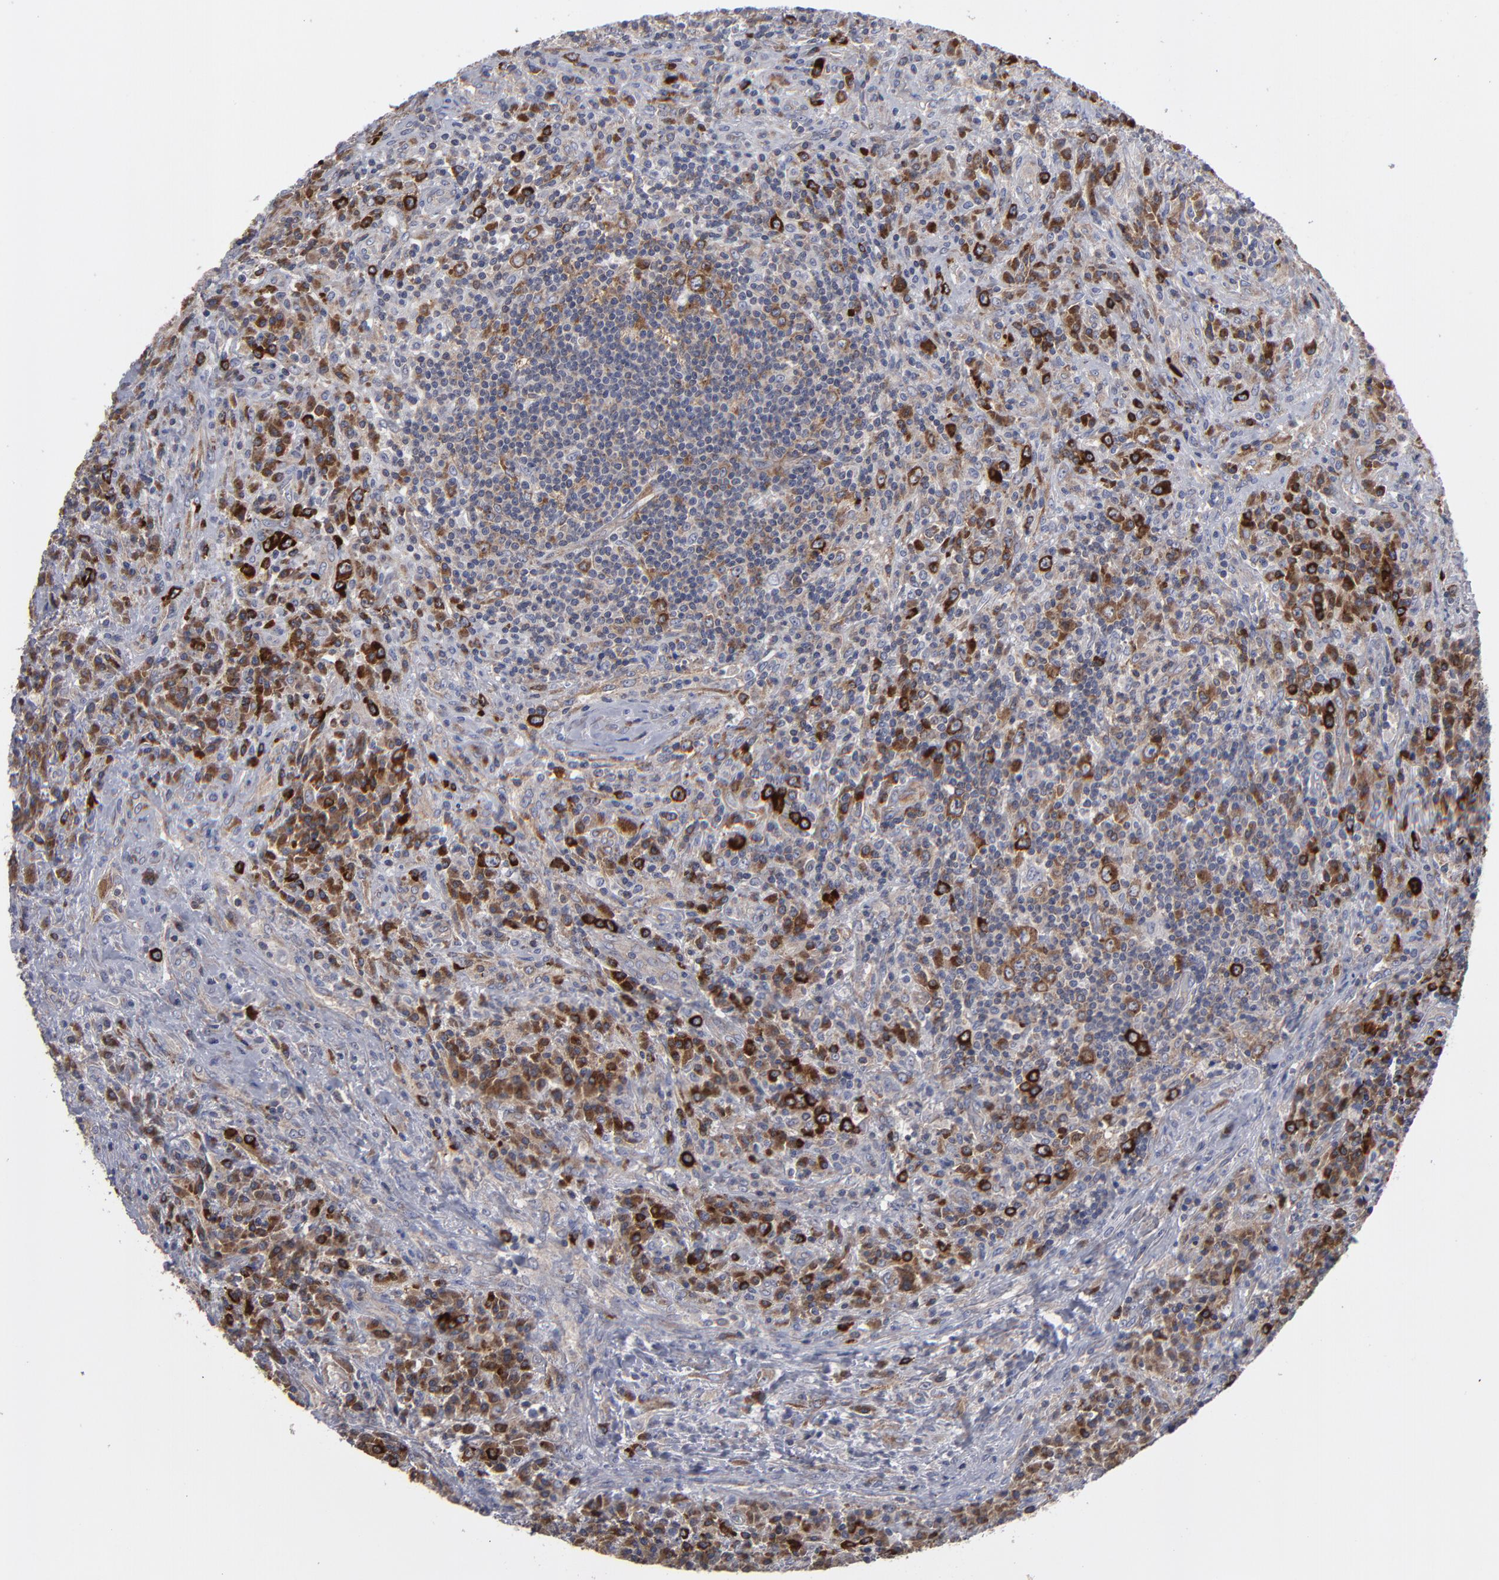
{"staining": {"intensity": "strong", "quantity": "25%-75%", "location": "cytoplasmic/membranous"}, "tissue": "lymphoma", "cell_type": "Tumor cells", "image_type": "cancer", "snomed": [{"axis": "morphology", "description": "Hodgkin's disease, NOS"}, {"axis": "topography", "description": "Lymph node"}], "caption": "An IHC photomicrograph of neoplastic tissue is shown. Protein staining in brown highlights strong cytoplasmic/membranous positivity in Hodgkin's disease within tumor cells.", "gene": "CEP97", "patient": {"sex": "female", "age": 25}}